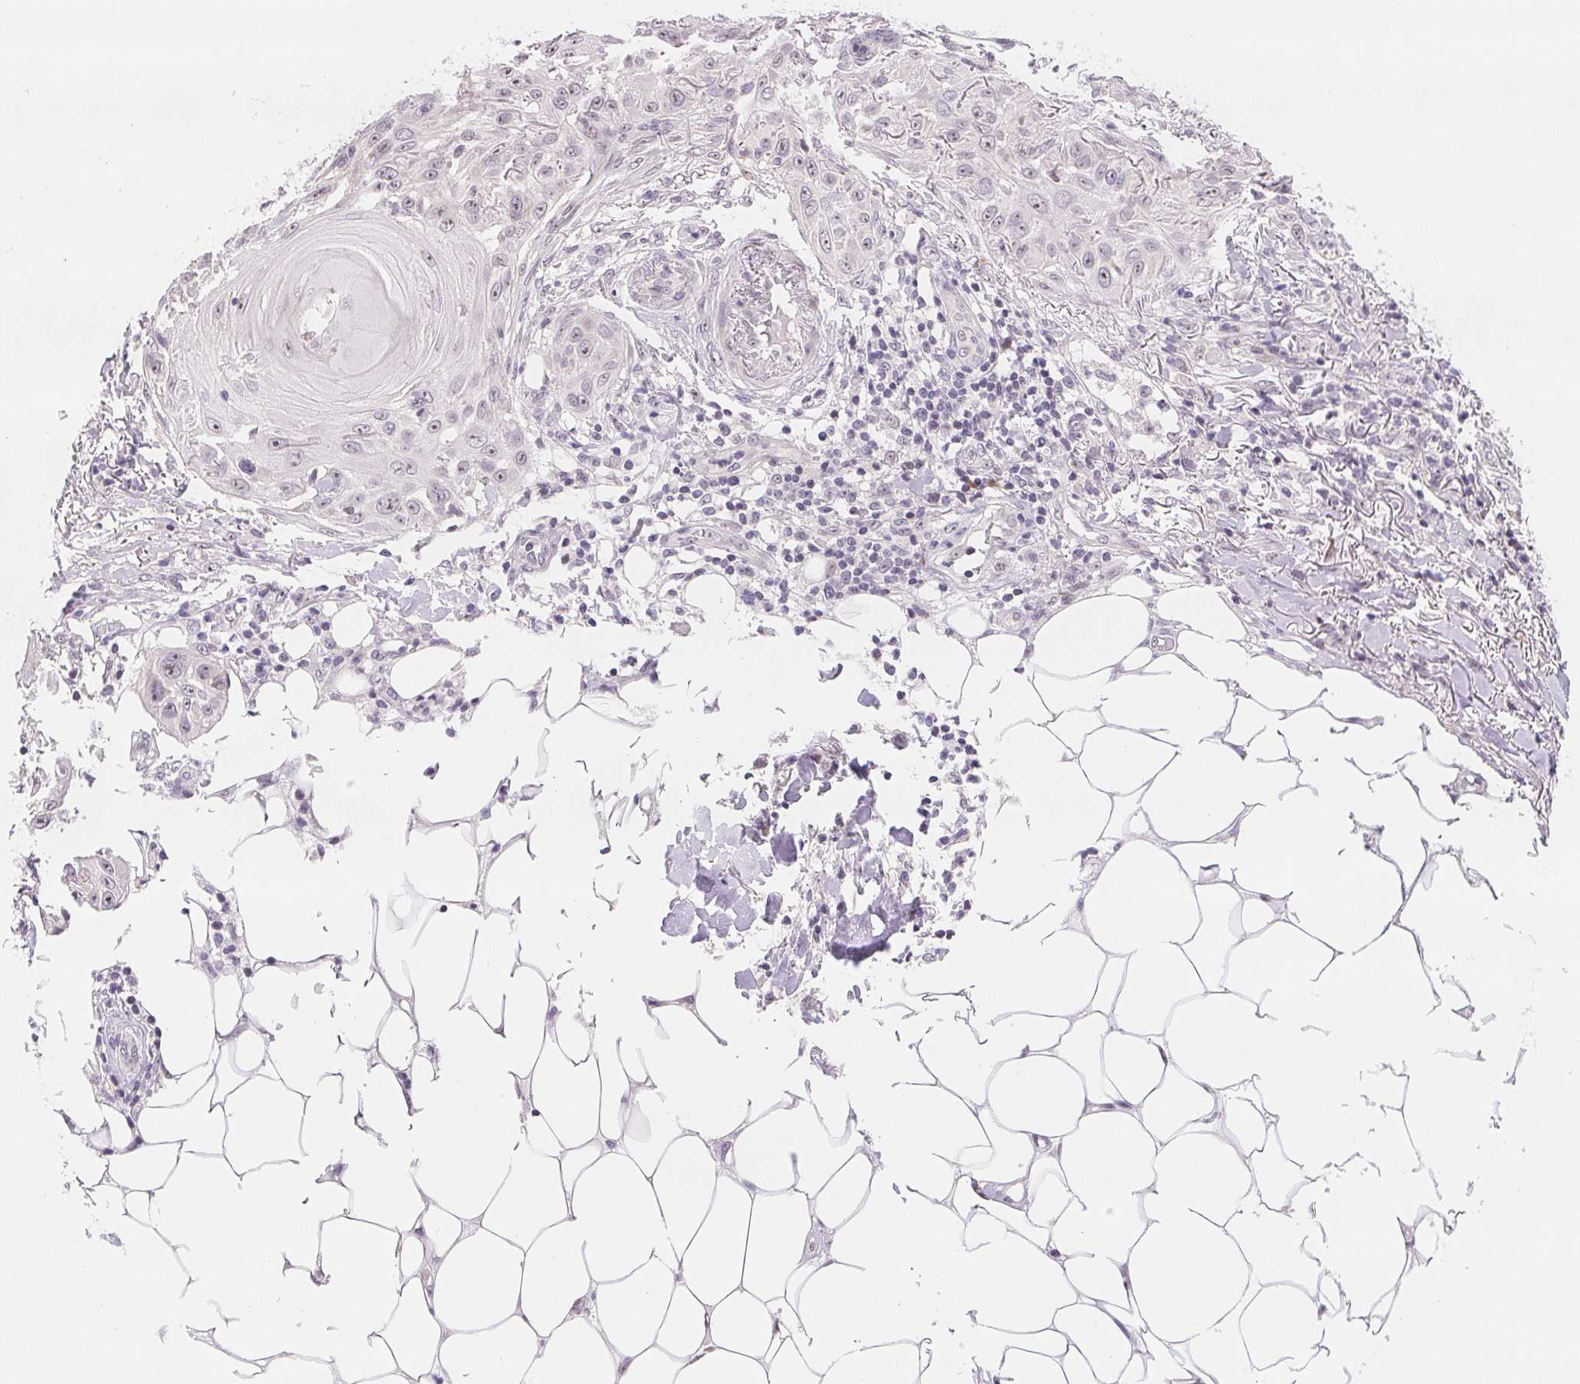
{"staining": {"intensity": "moderate", "quantity": "25%-75%", "location": "nuclear"}, "tissue": "skin cancer", "cell_type": "Tumor cells", "image_type": "cancer", "snomed": [{"axis": "morphology", "description": "Squamous cell carcinoma, NOS"}, {"axis": "topography", "description": "Skin"}], "caption": "Skin cancer stained with a protein marker shows moderate staining in tumor cells.", "gene": "LCA5L", "patient": {"sex": "female", "age": 91}}